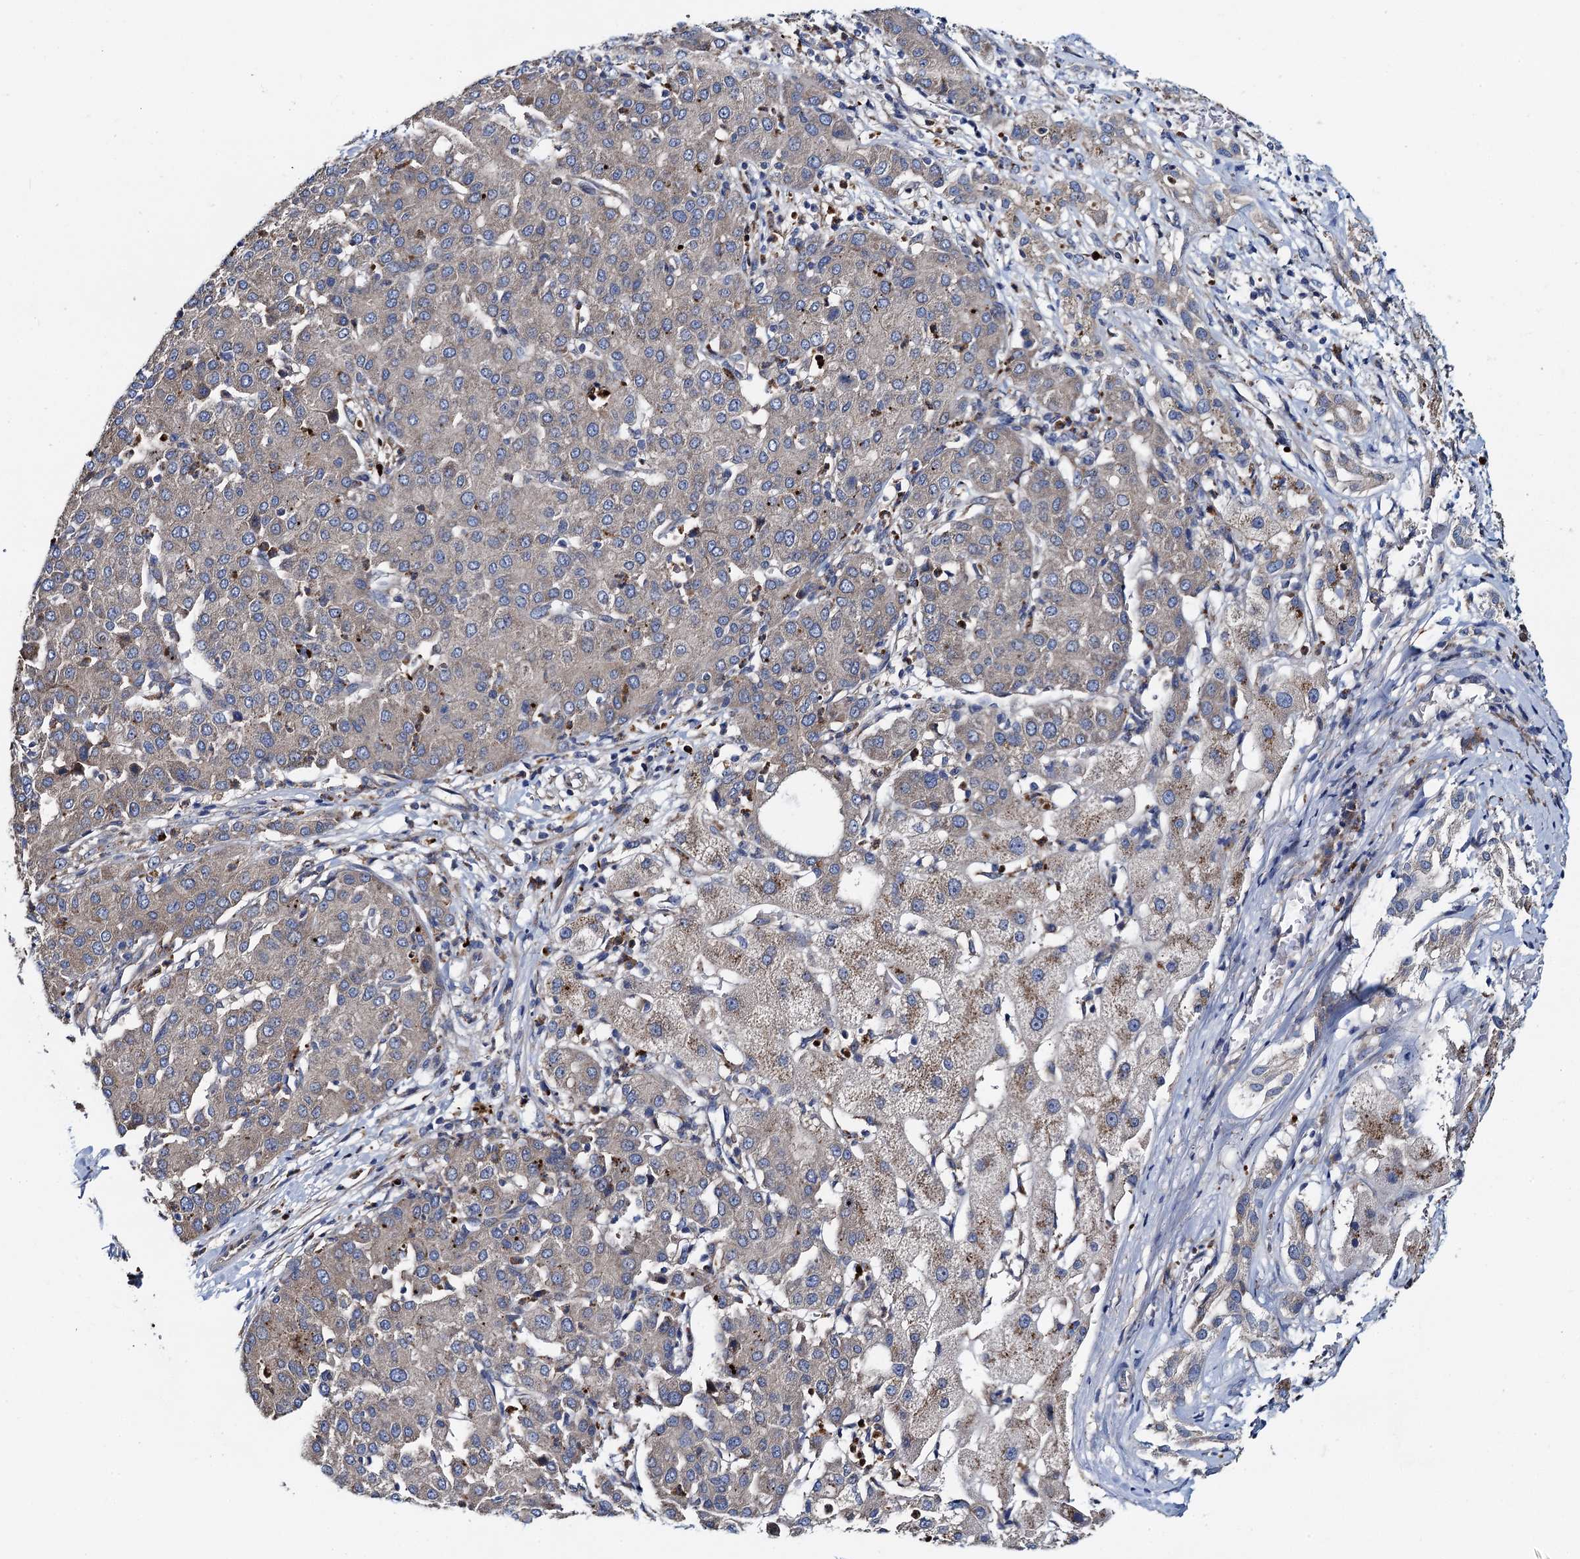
{"staining": {"intensity": "weak", "quantity": "25%-75%", "location": "cytoplasmic/membranous"}, "tissue": "liver cancer", "cell_type": "Tumor cells", "image_type": "cancer", "snomed": [{"axis": "morphology", "description": "Carcinoma, Hepatocellular, NOS"}, {"axis": "topography", "description": "Liver"}], "caption": "Weak cytoplasmic/membranous protein staining is present in about 25%-75% of tumor cells in liver cancer (hepatocellular carcinoma).", "gene": "ADCY9", "patient": {"sex": "male", "age": 65}}